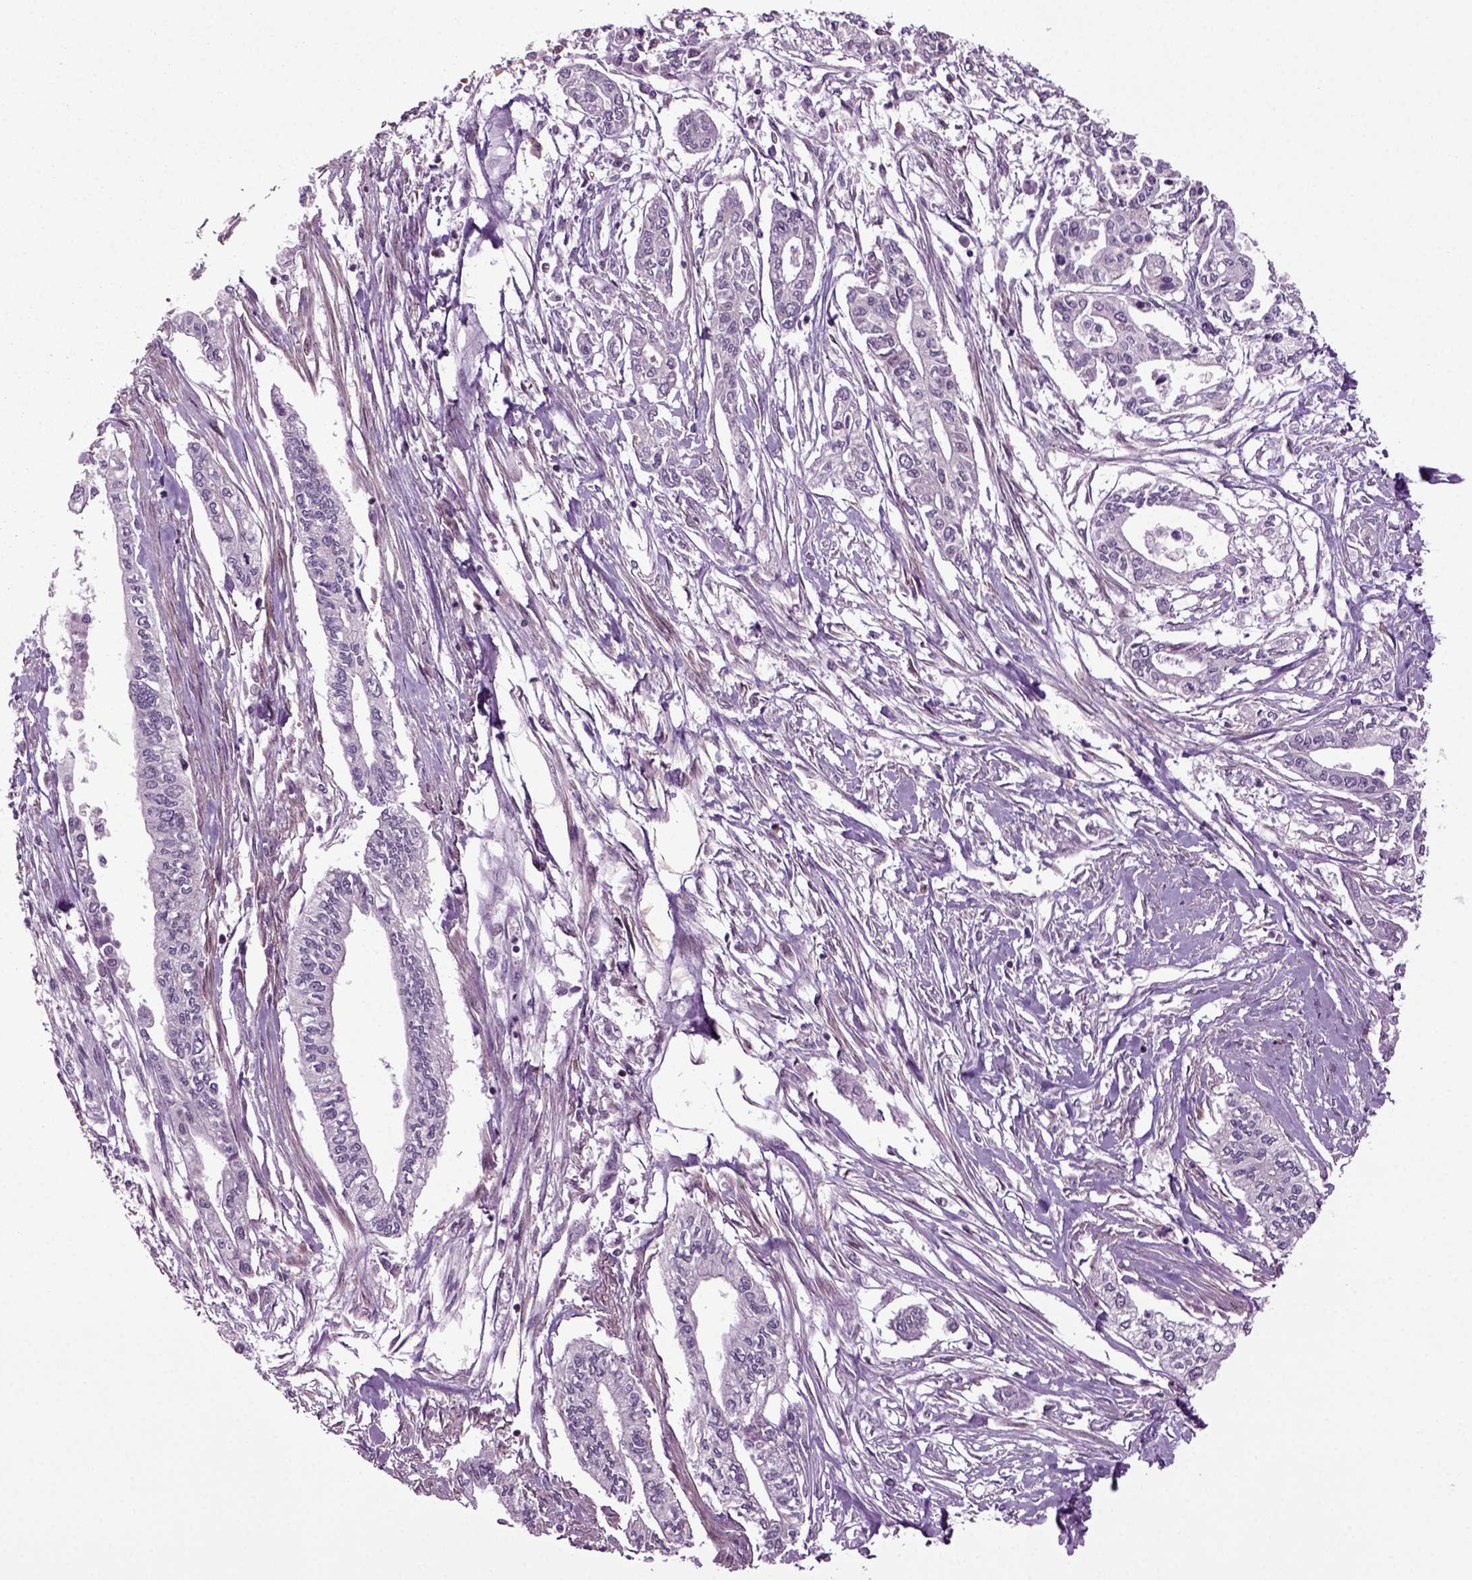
{"staining": {"intensity": "negative", "quantity": "none", "location": "none"}, "tissue": "pancreatic cancer", "cell_type": "Tumor cells", "image_type": "cancer", "snomed": [{"axis": "morphology", "description": "Adenocarcinoma, NOS"}, {"axis": "topography", "description": "Pancreas"}], "caption": "Tumor cells show no significant protein staining in pancreatic adenocarcinoma.", "gene": "HAGHL", "patient": {"sex": "male", "age": 60}}